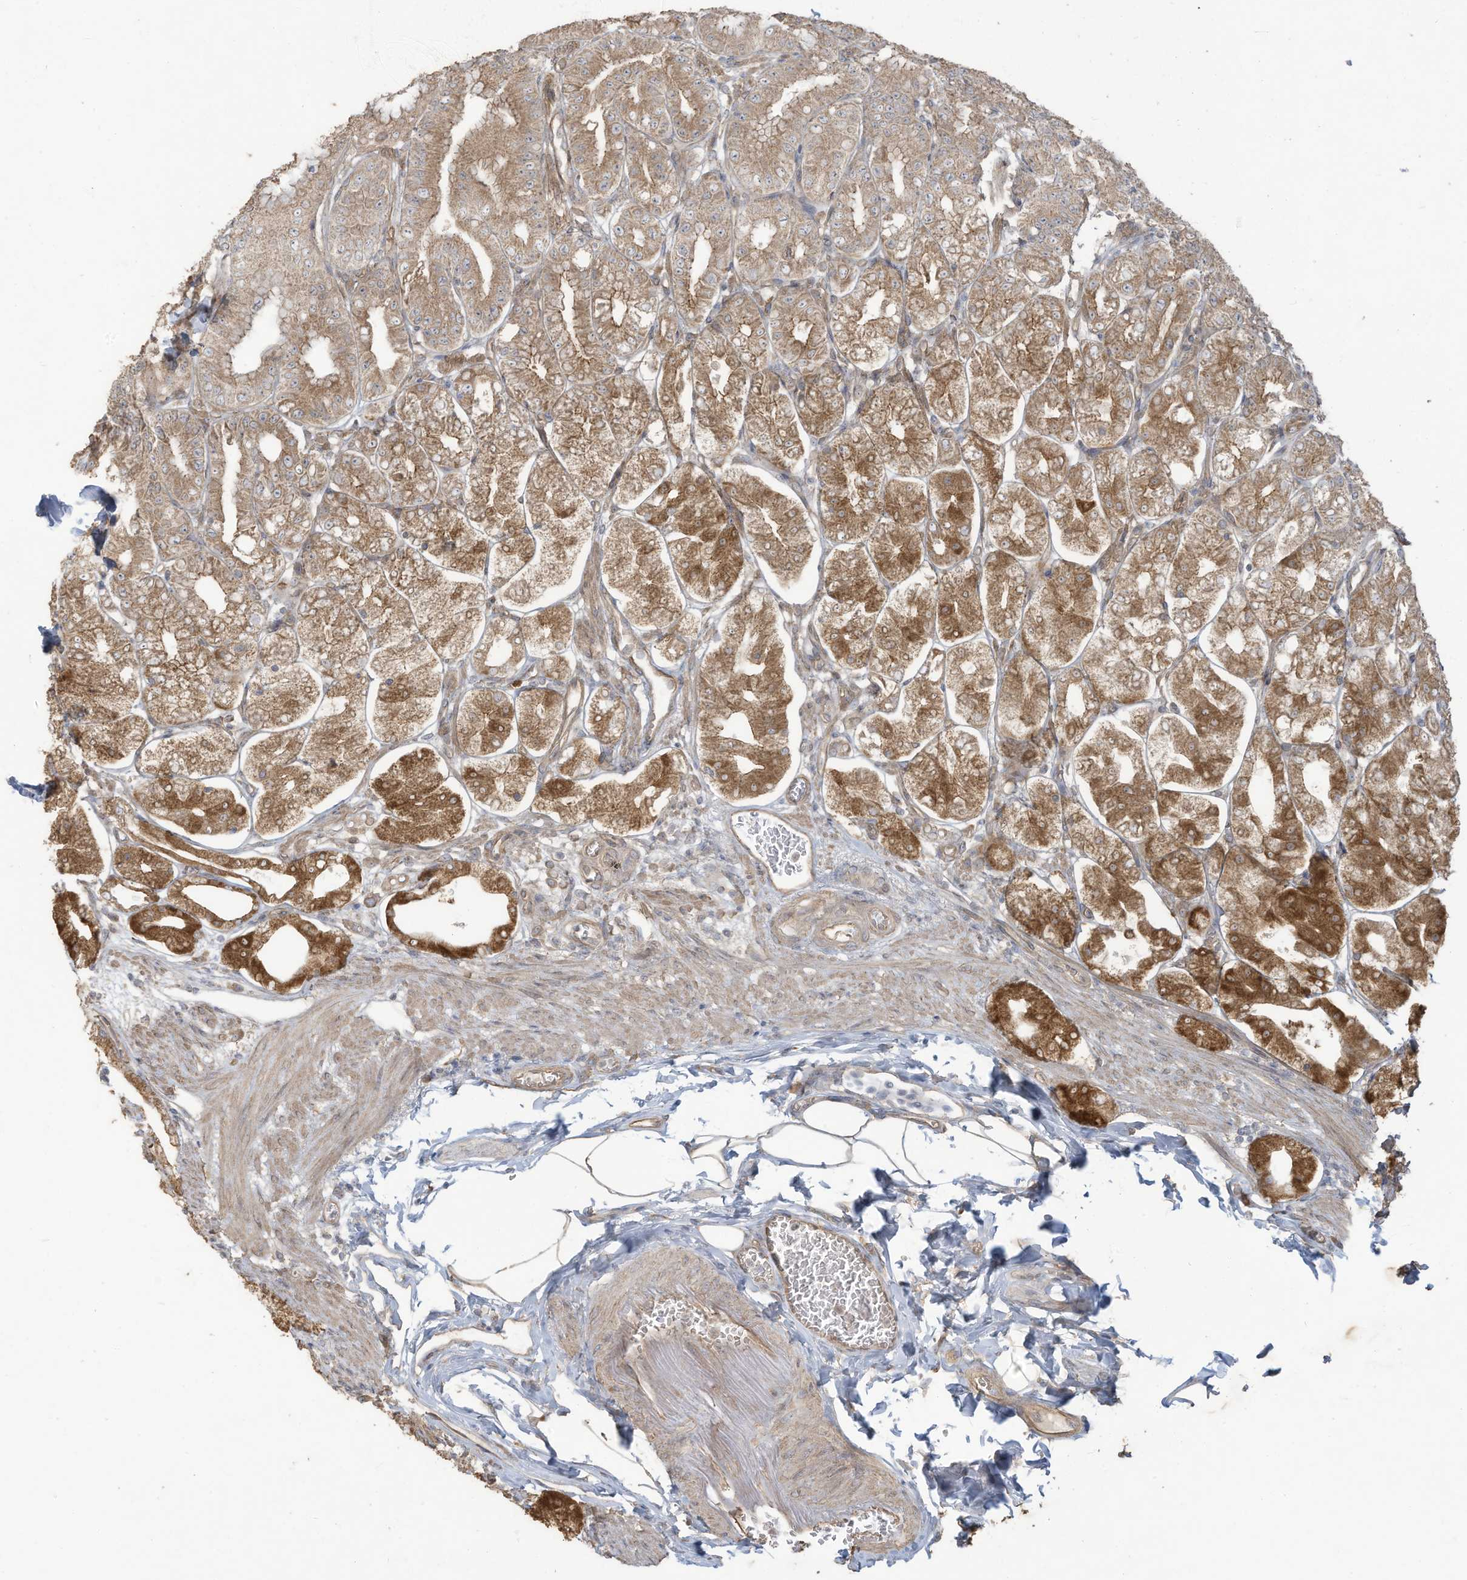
{"staining": {"intensity": "moderate", "quantity": ">75%", "location": "cytoplasmic/membranous"}, "tissue": "stomach", "cell_type": "Glandular cells", "image_type": "normal", "snomed": [{"axis": "morphology", "description": "Normal tissue, NOS"}, {"axis": "topography", "description": "Stomach, lower"}], "caption": "Glandular cells show moderate cytoplasmic/membranous expression in approximately >75% of cells in normal stomach.", "gene": "MAGIX", "patient": {"sex": "male", "age": 71}}